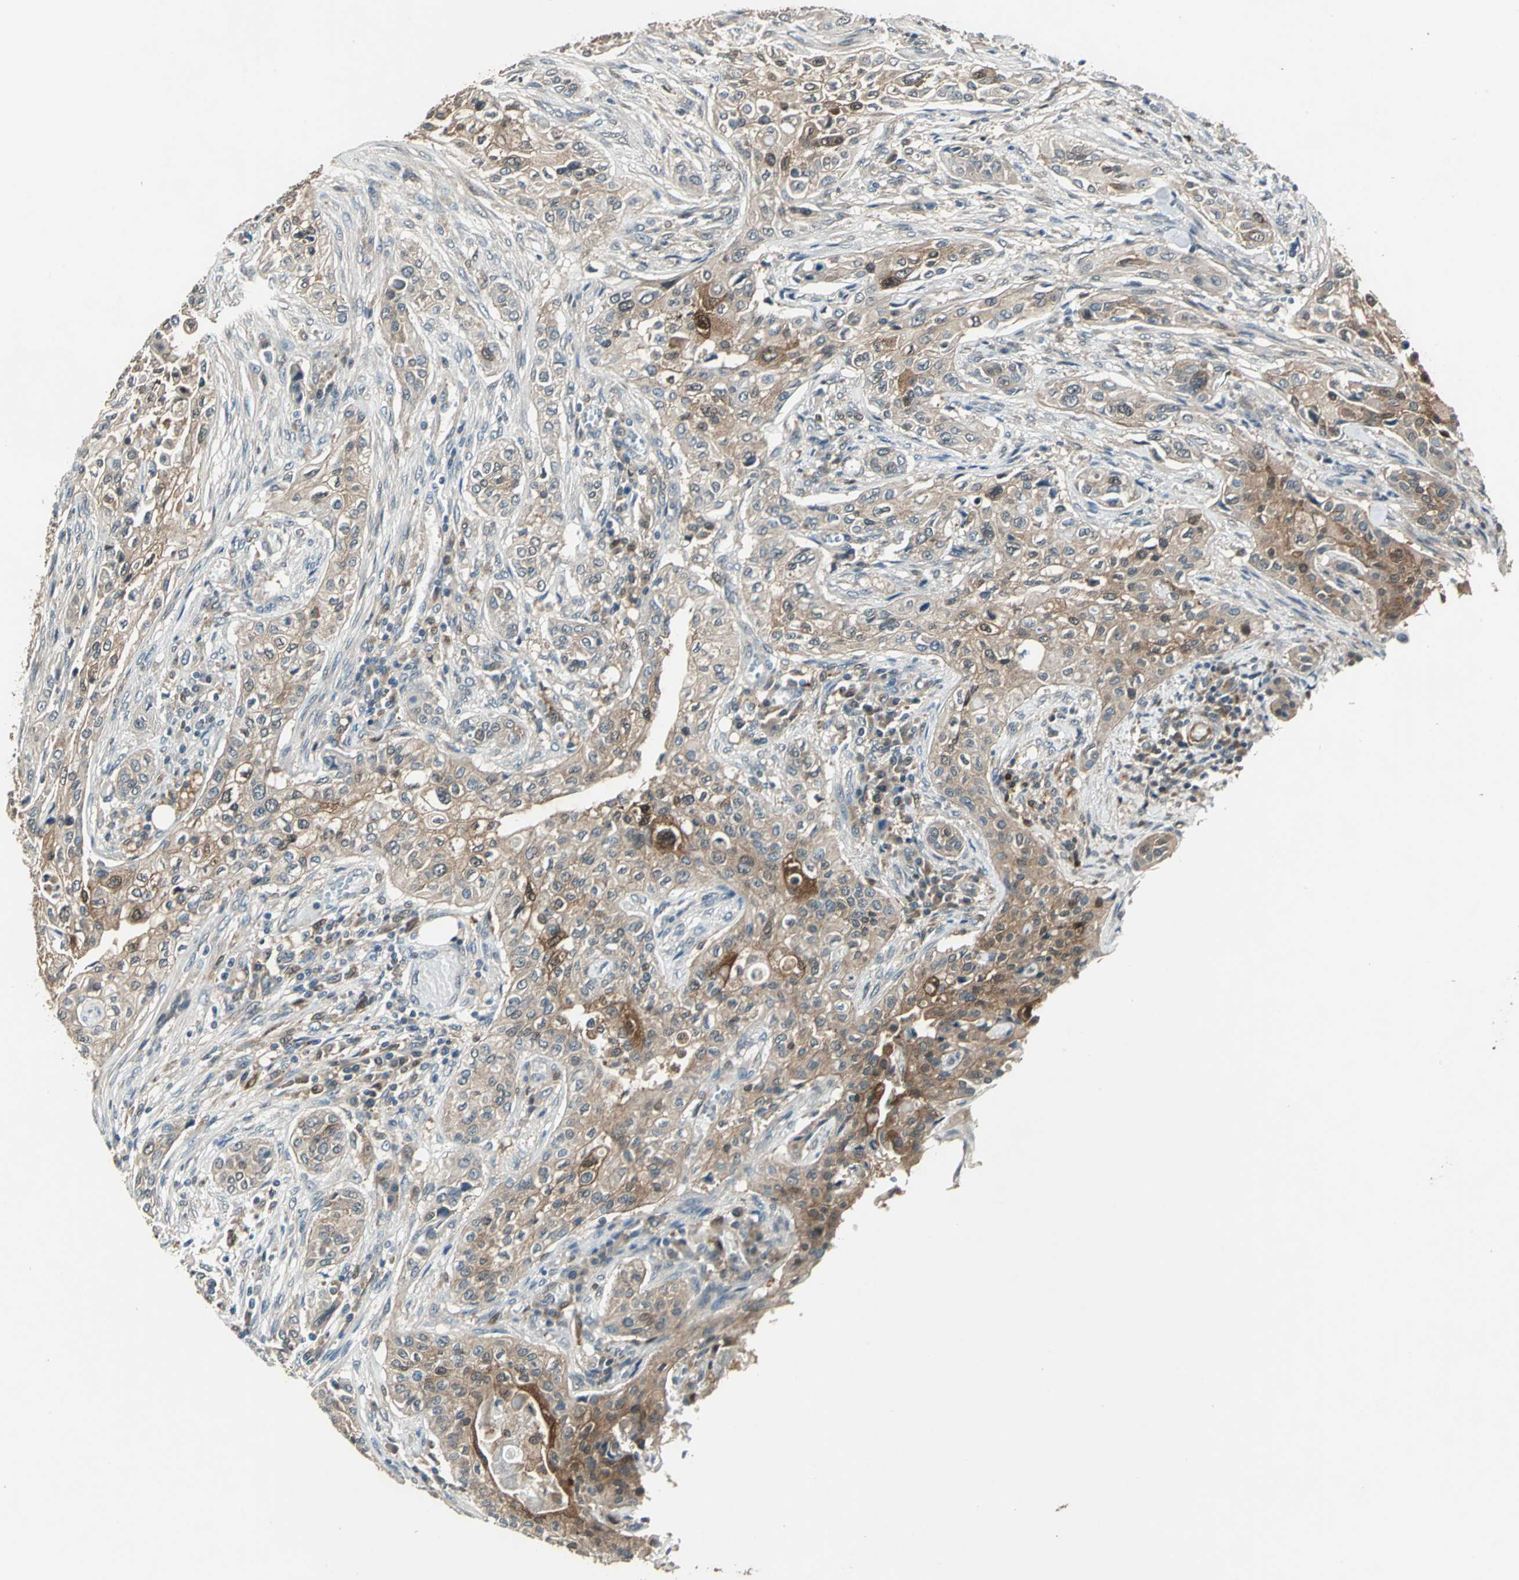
{"staining": {"intensity": "moderate", "quantity": ">75%", "location": "cytoplasmic/membranous"}, "tissue": "urothelial cancer", "cell_type": "Tumor cells", "image_type": "cancer", "snomed": [{"axis": "morphology", "description": "Urothelial carcinoma, High grade"}, {"axis": "topography", "description": "Urinary bladder"}], "caption": "Protein expression analysis of urothelial cancer reveals moderate cytoplasmic/membranous expression in about >75% of tumor cells.", "gene": "RRM2B", "patient": {"sex": "male", "age": 74}}